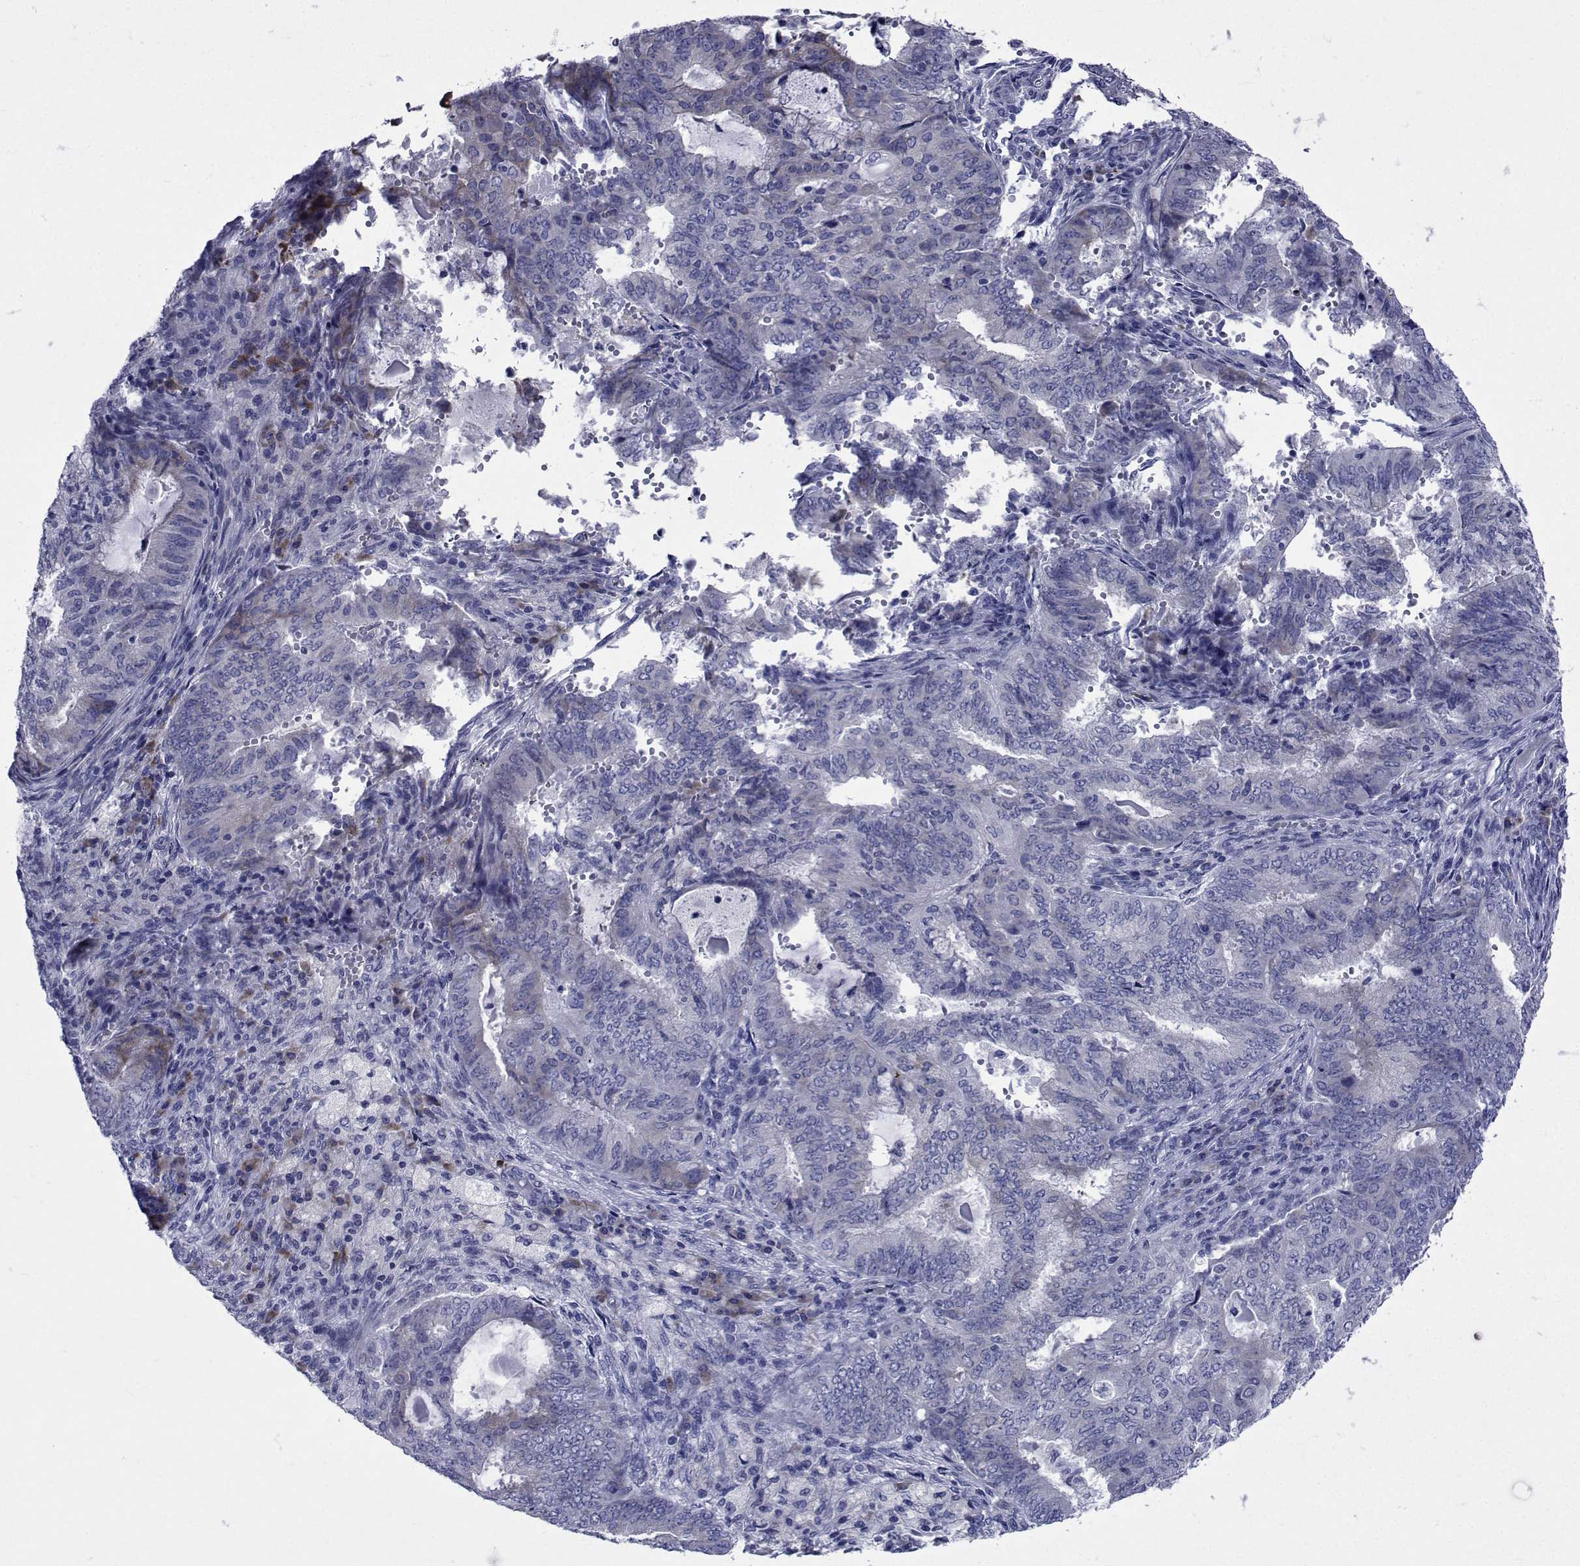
{"staining": {"intensity": "weak", "quantity": "<25%", "location": "cytoplasmic/membranous"}, "tissue": "endometrial cancer", "cell_type": "Tumor cells", "image_type": "cancer", "snomed": [{"axis": "morphology", "description": "Adenocarcinoma, NOS"}, {"axis": "topography", "description": "Endometrium"}], "caption": "Immunohistochemistry histopathology image of endometrial cancer stained for a protein (brown), which reveals no positivity in tumor cells. (Stains: DAB immunohistochemistry (IHC) with hematoxylin counter stain, Microscopy: brightfield microscopy at high magnification).", "gene": "ROPN1", "patient": {"sex": "female", "age": 62}}